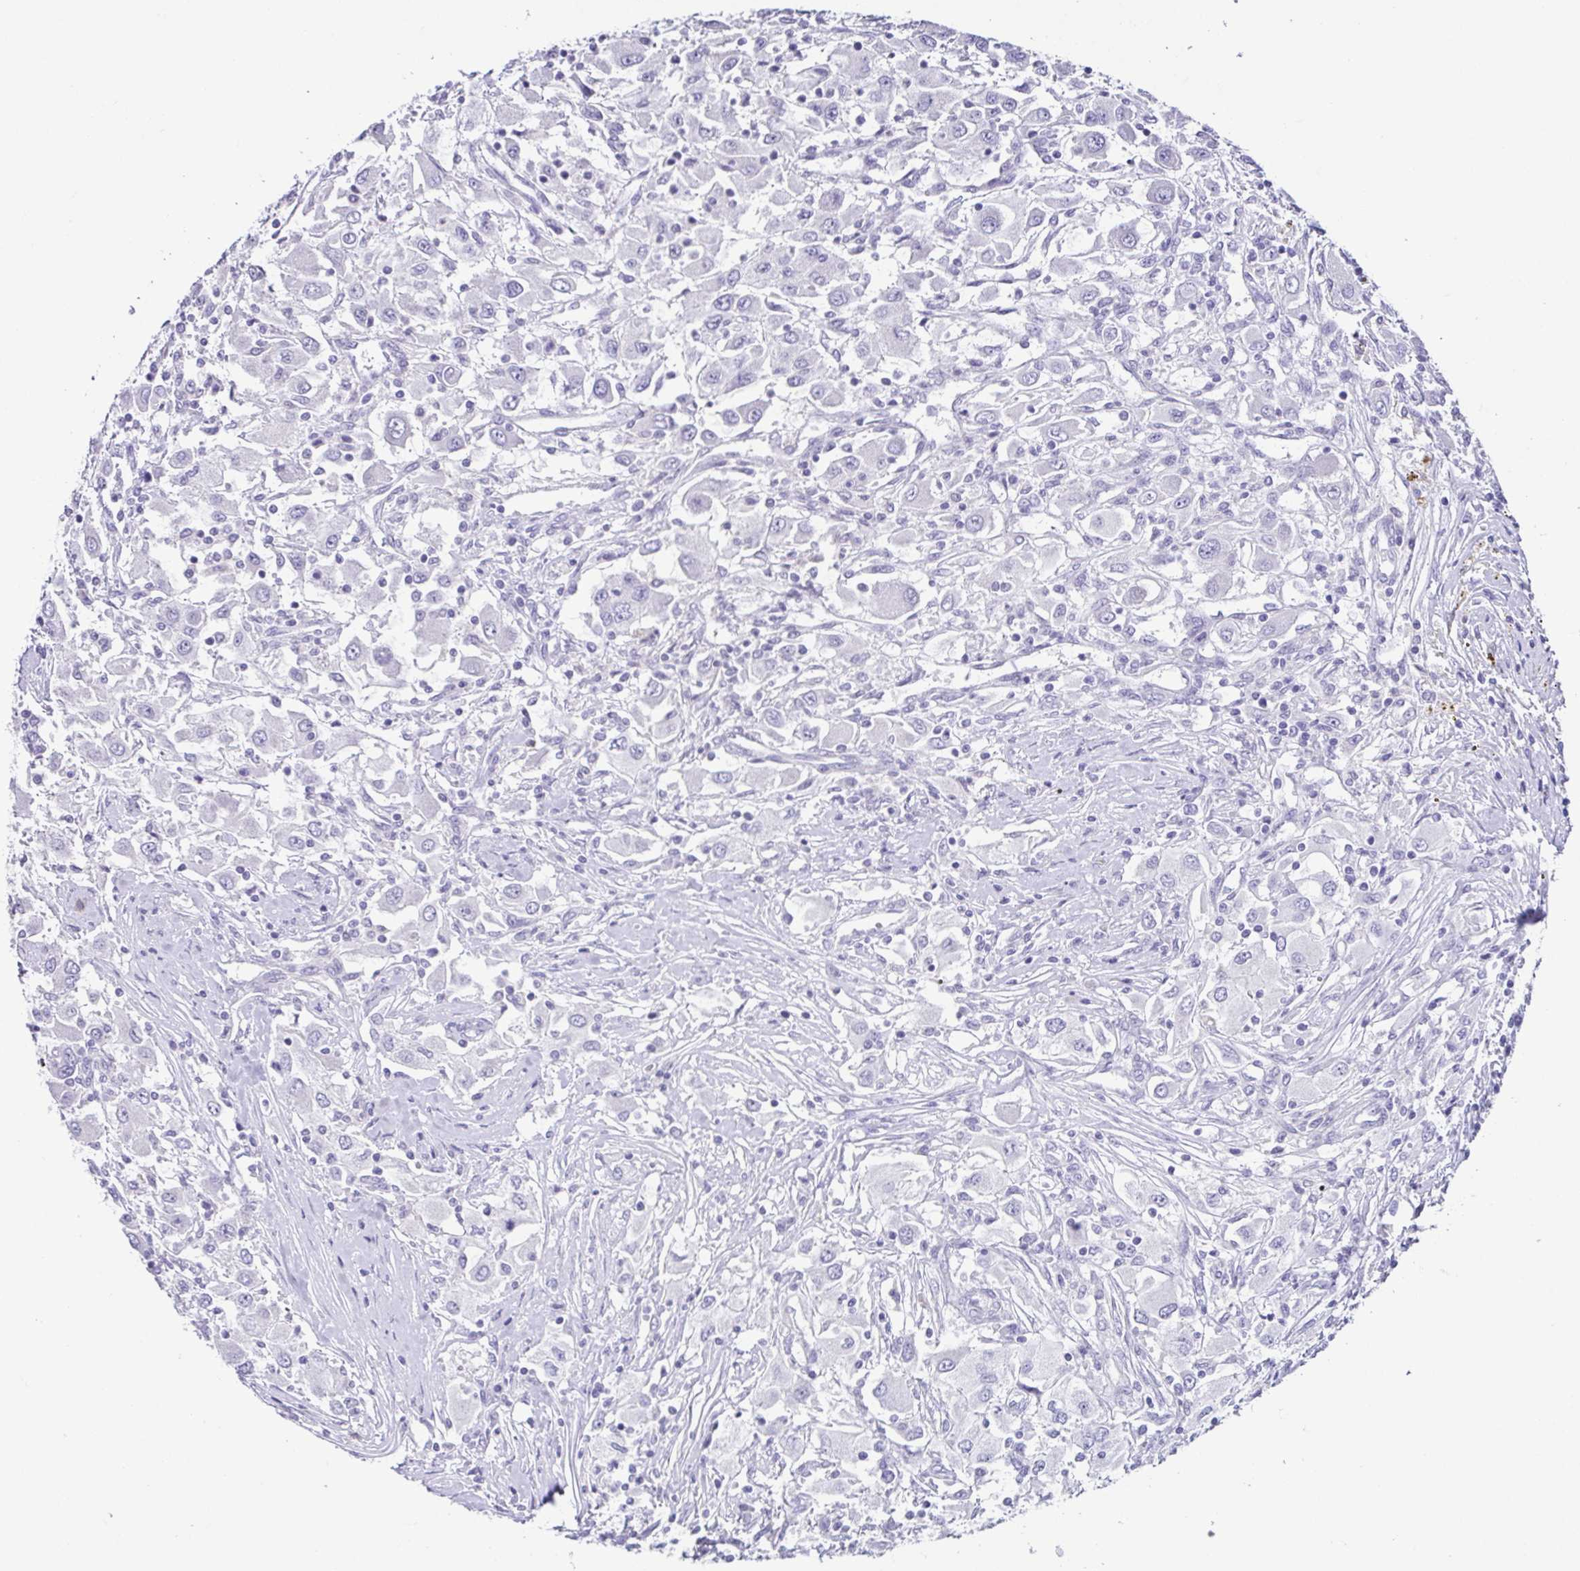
{"staining": {"intensity": "negative", "quantity": "none", "location": "none"}, "tissue": "renal cancer", "cell_type": "Tumor cells", "image_type": "cancer", "snomed": [{"axis": "morphology", "description": "Adenocarcinoma, NOS"}, {"axis": "topography", "description": "Kidney"}], "caption": "DAB (3,3'-diaminobenzidine) immunohistochemical staining of human renal cancer exhibits no significant staining in tumor cells. (Brightfield microscopy of DAB immunohistochemistry at high magnification).", "gene": "RDH11", "patient": {"sex": "female", "age": 67}}